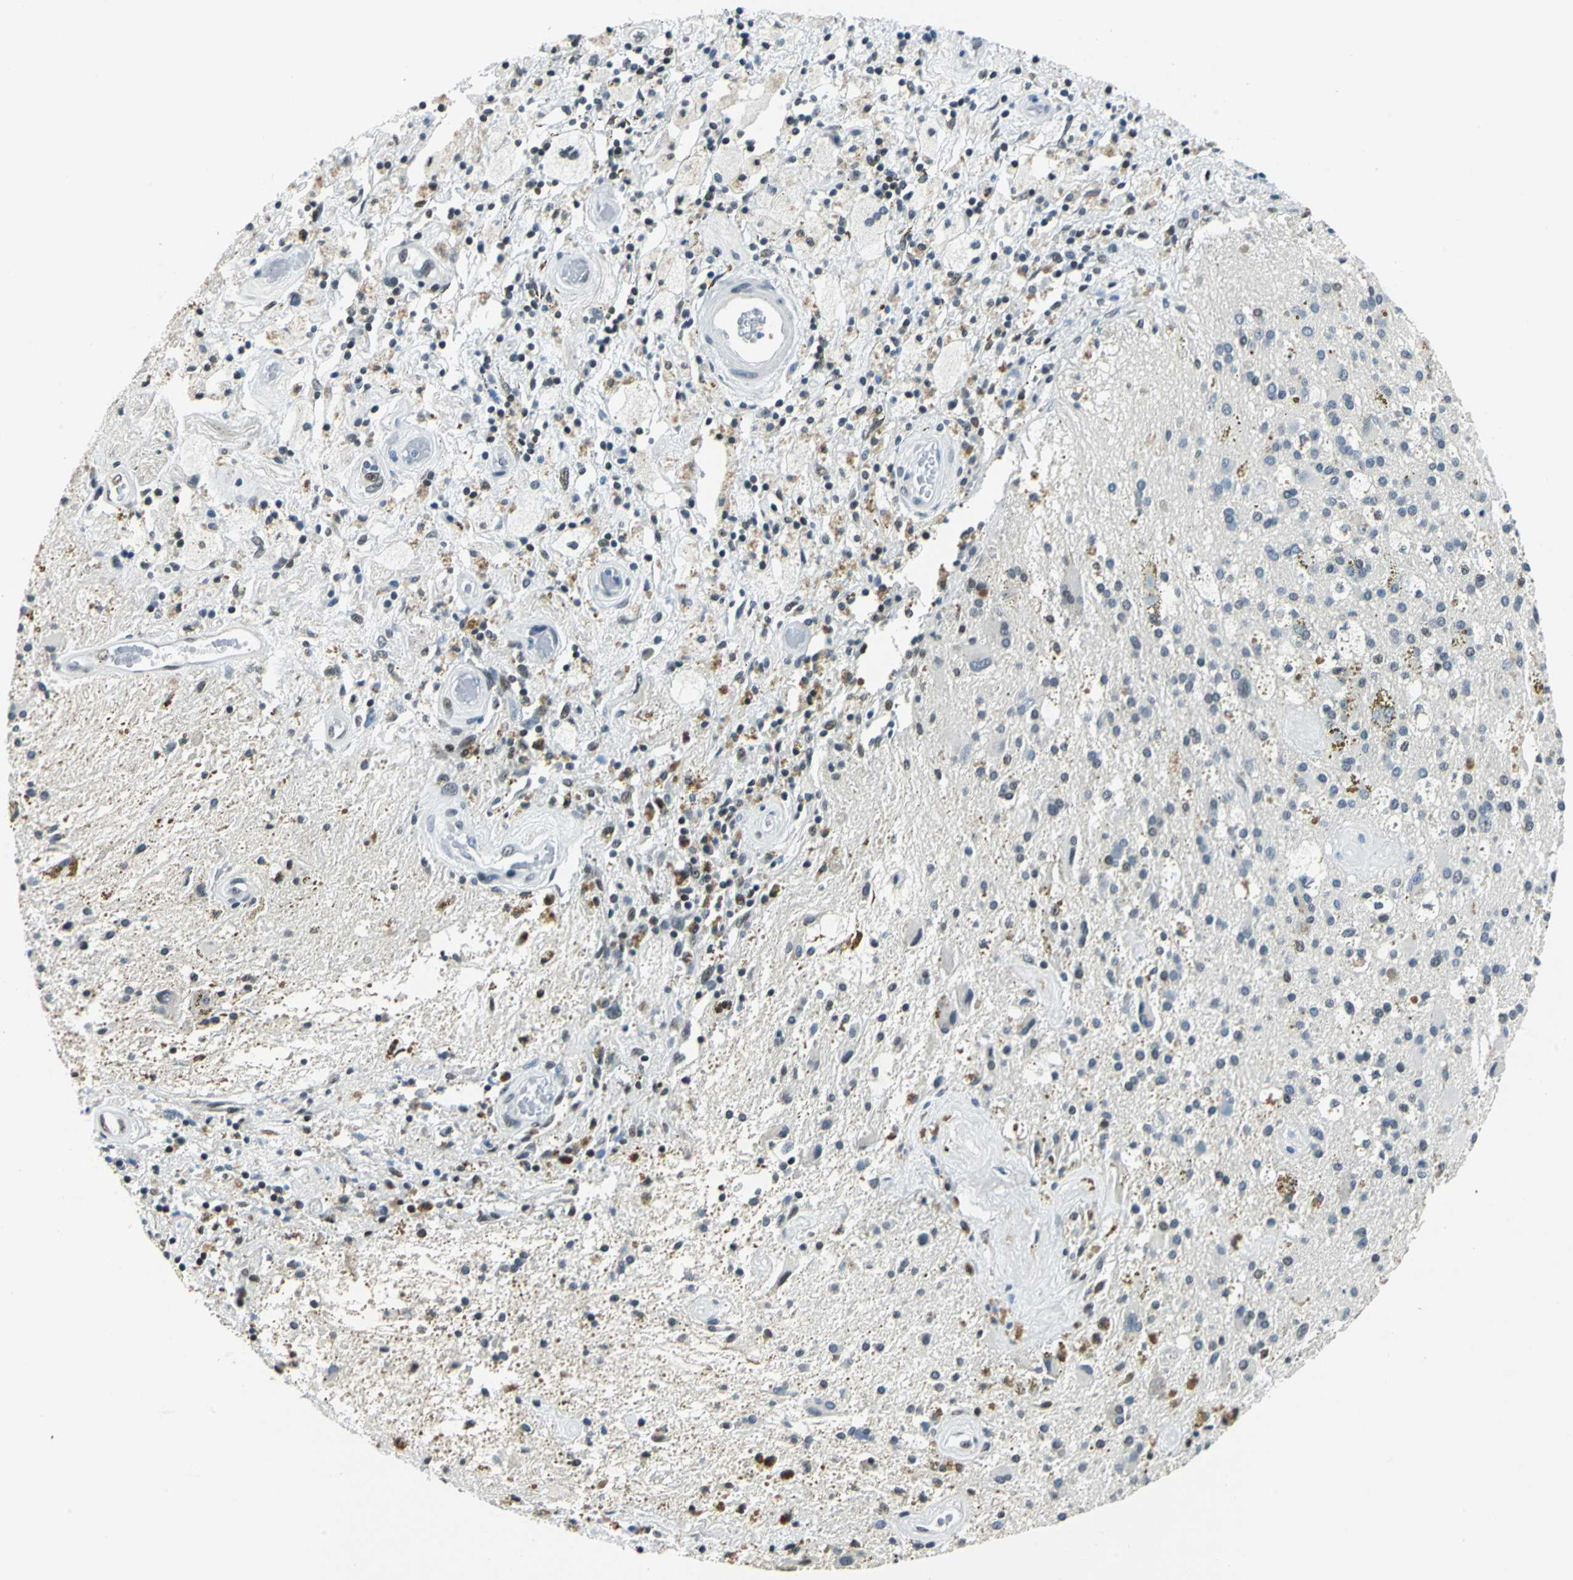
{"staining": {"intensity": "weak", "quantity": "<25%", "location": "nuclear"}, "tissue": "glioma", "cell_type": "Tumor cells", "image_type": "cancer", "snomed": [{"axis": "morphology", "description": "Glioma, malignant, Low grade"}, {"axis": "topography", "description": "Brain"}], "caption": "Tumor cells are negative for brown protein staining in glioma. (DAB (3,3'-diaminobenzidine) IHC with hematoxylin counter stain).", "gene": "HCFC2", "patient": {"sex": "male", "age": 58}}